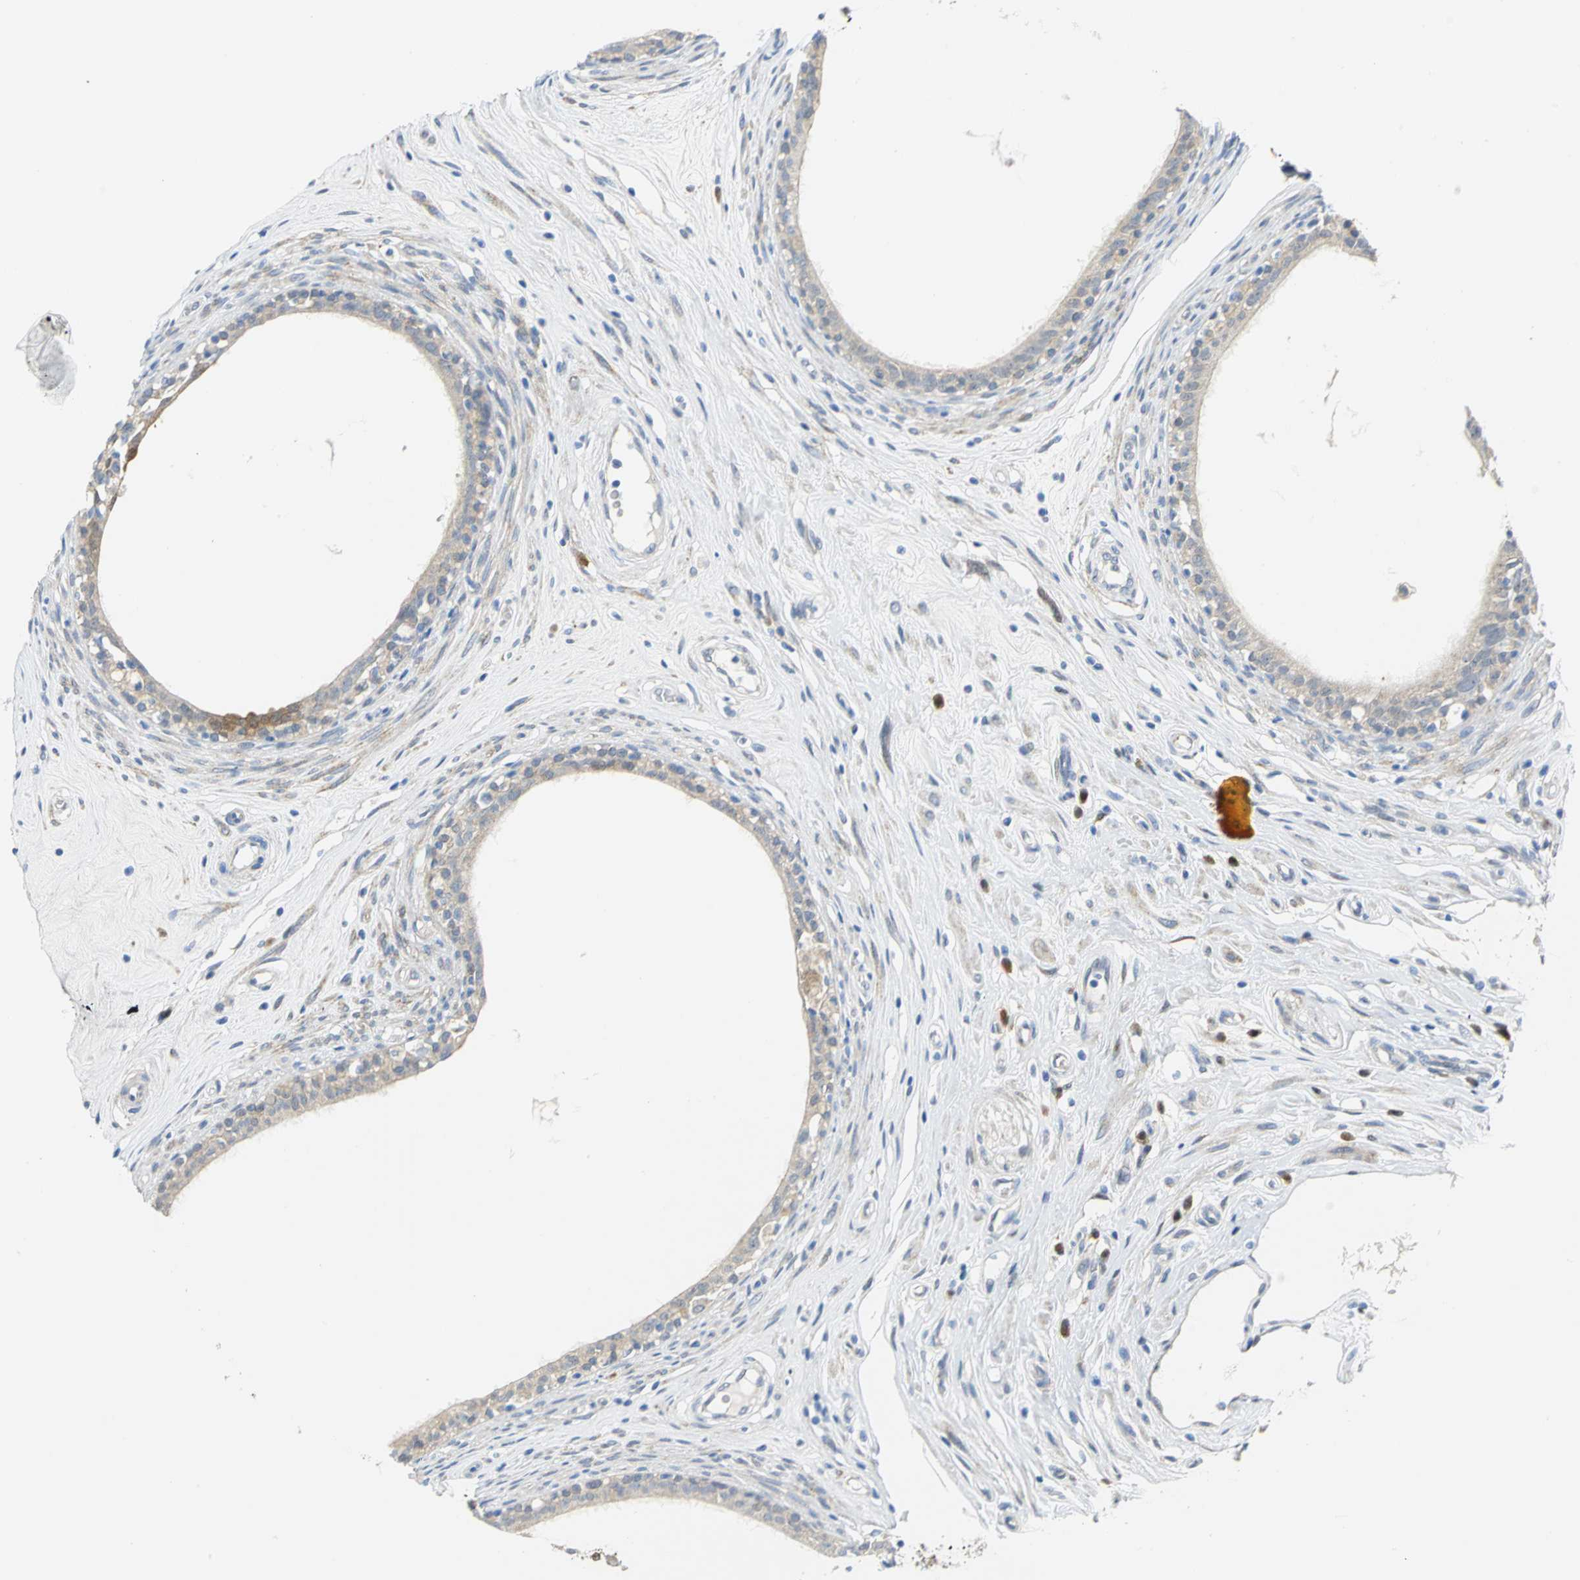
{"staining": {"intensity": "weak", "quantity": "<25%", "location": "cytoplasmic/membranous"}, "tissue": "epididymis", "cell_type": "Glandular cells", "image_type": "normal", "snomed": [{"axis": "morphology", "description": "Normal tissue, NOS"}, {"axis": "morphology", "description": "Inflammation, NOS"}, {"axis": "topography", "description": "Epididymis"}], "caption": "This photomicrograph is of unremarkable epididymis stained with IHC to label a protein in brown with the nuclei are counter-stained blue. There is no positivity in glandular cells.", "gene": "PGM3", "patient": {"sex": "male", "age": 84}}